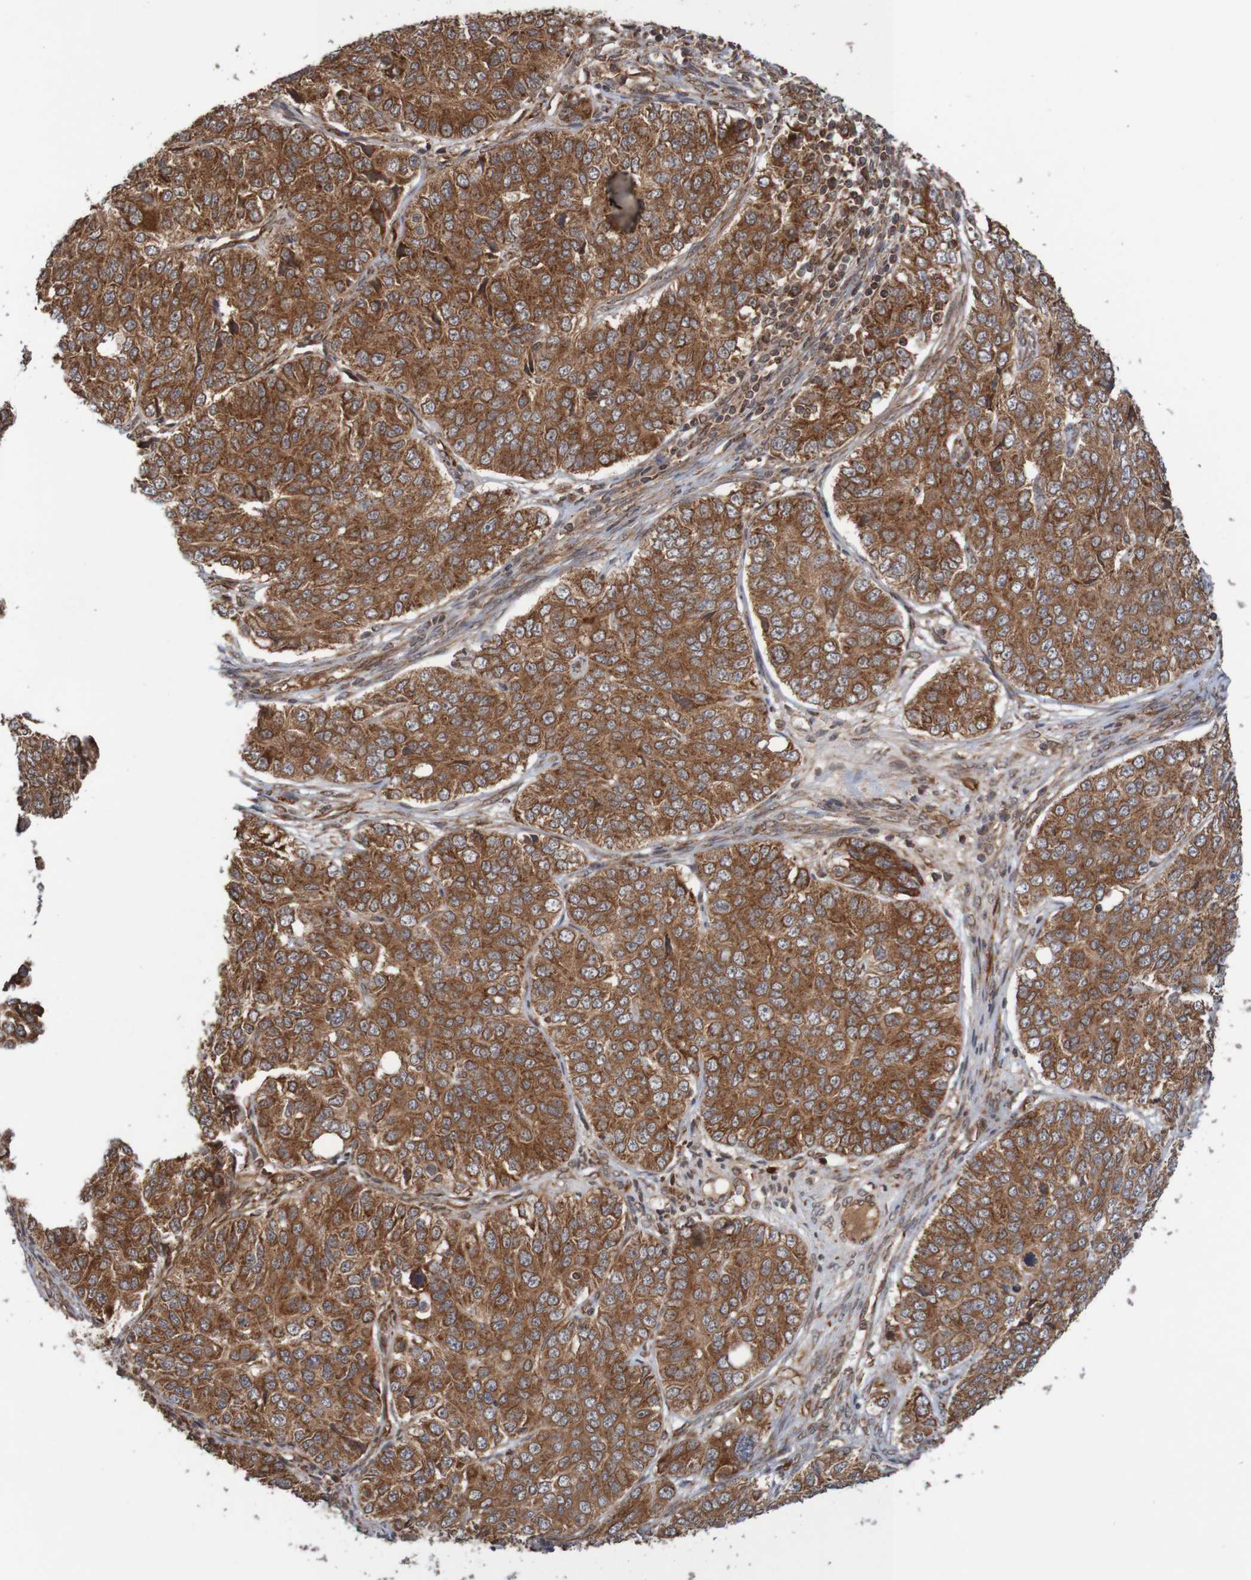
{"staining": {"intensity": "strong", "quantity": ">75%", "location": "cytoplasmic/membranous"}, "tissue": "ovarian cancer", "cell_type": "Tumor cells", "image_type": "cancer", "snomed": [{"axis": "morphology", "description": "Carcinoma, endometroid"}, {"axis": "topography", "description": "Ovary"}], "caption": "High-power microscopy captured an IHC histopathology image of ovarian cancer, revealing strong cytoplasmic/membranous expression in approximately >75% of tumor cells. The staining was performed using DAB, with brown indicating positive protein expression. Nuclei are stained blue with hematoxylin.", "gene": "MRPL52", "patient": {"sex": "female", "age": 51}}